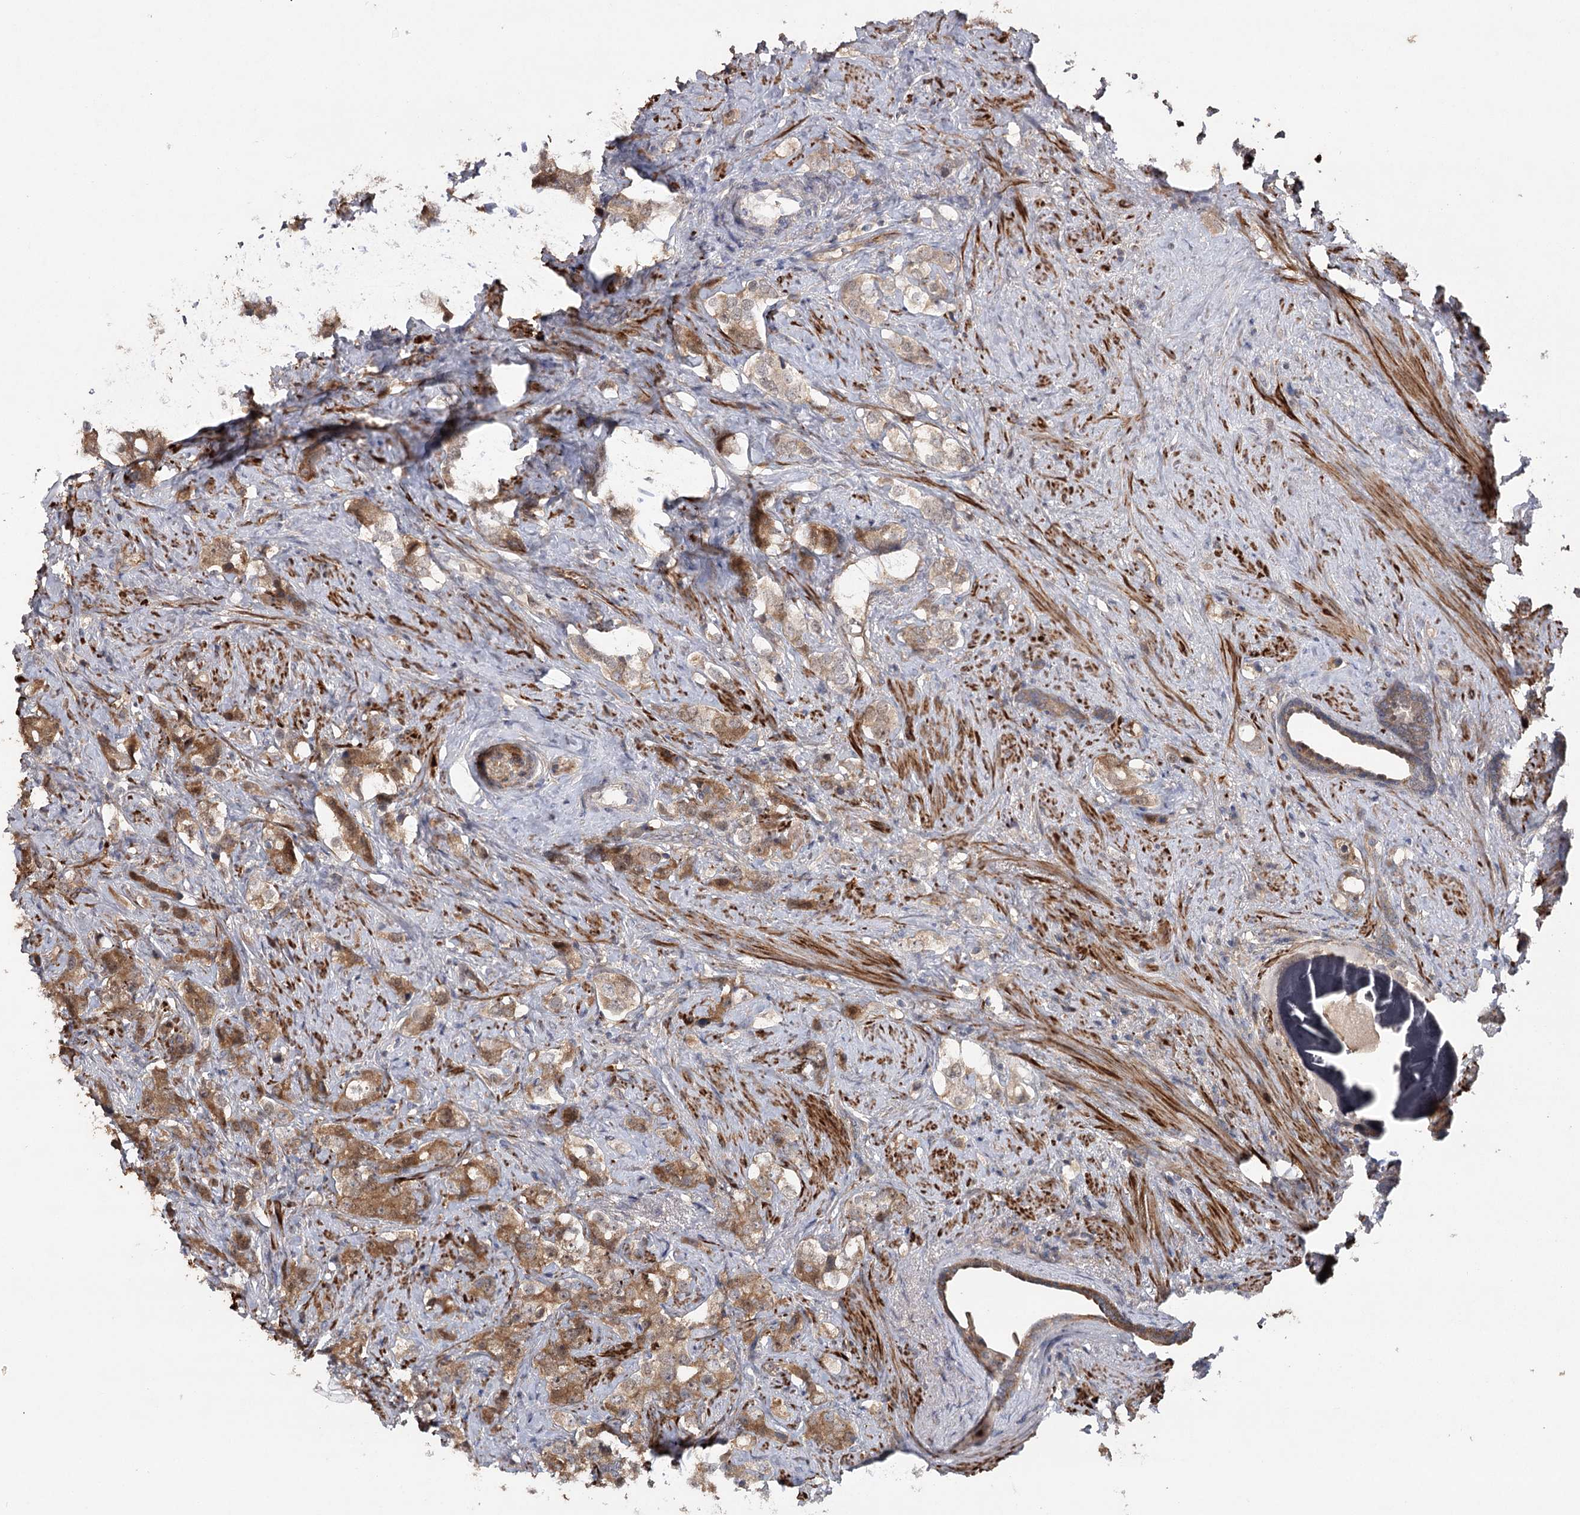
{"staining": {"intensity": "moderate", "quantity": "25%-75%", "location": "cytoplasmic/membranous"}, "tissue": "prostate cancer", "cell_type": "Tumor cells", "image_type": "cancer", "snomed": [{"axis": "morphology", "description": "Adenocarcinoma, High grade"}, {"axis": "topography", "description": "Prostate"}], "caption": "A brown stain highlights moderate cytoplasmic/membranous positivity of a protein in human prostate cancer (adenocarcinoma (high-grade)) tumor cells.", "gene": "MAP3K13", "patient": {"sex": "male", "age": 63}}